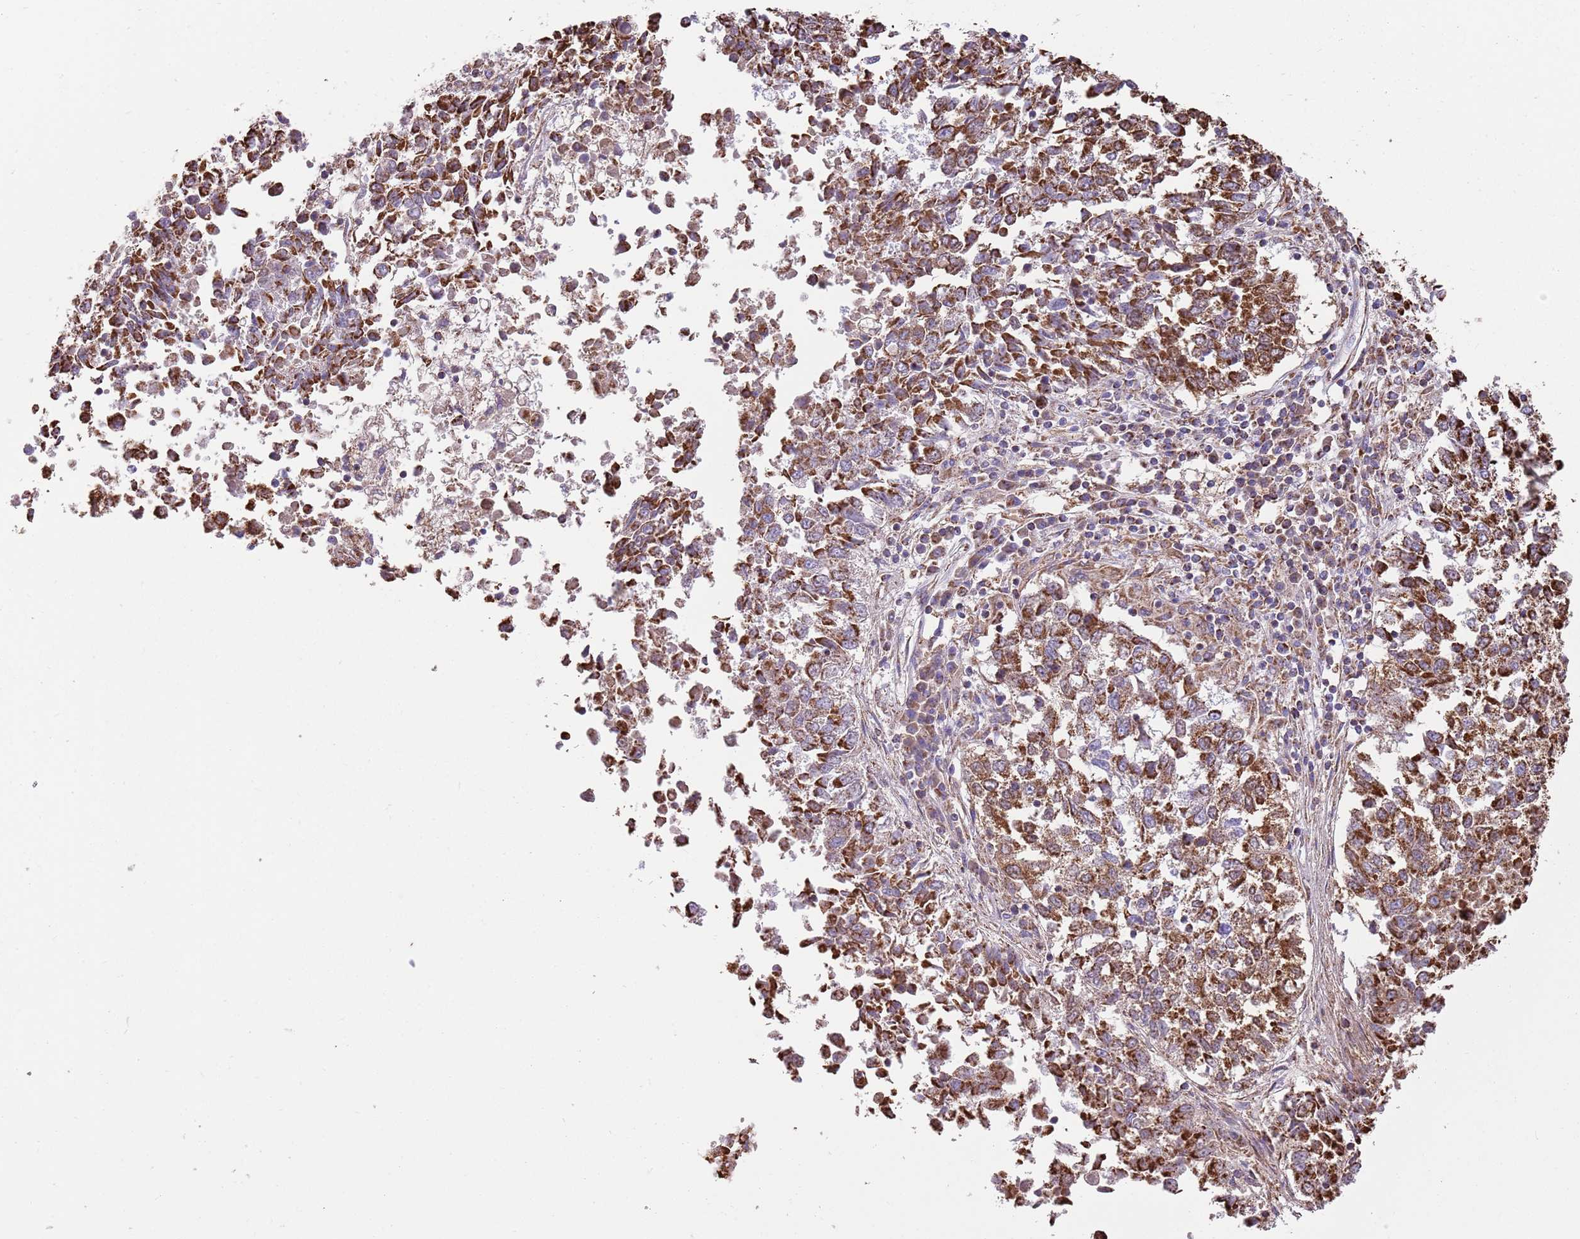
{"staining": {"intensity": "strong", "quantity": ">75%", "location": "cytoplasmic/membranous"}, "tissue": "lung cancer", "cell_type": "Tumor cells", "image_type": "cancer", "snomed": [{"axis": "morphology", "description": "Squamous cell carcinoma, NOS"}, {"axis": "topography", "description": "Lung"}], "caption": "Immunohistochemical staining of human lung cancer (squamous cell carcinoma) demonstrates high levels of strong cytoplasmic/membranous protein staining in approximately >75% of tumor cells.", "gene": "TTLL1", "patient": {"sex": "male", "age": 73}}